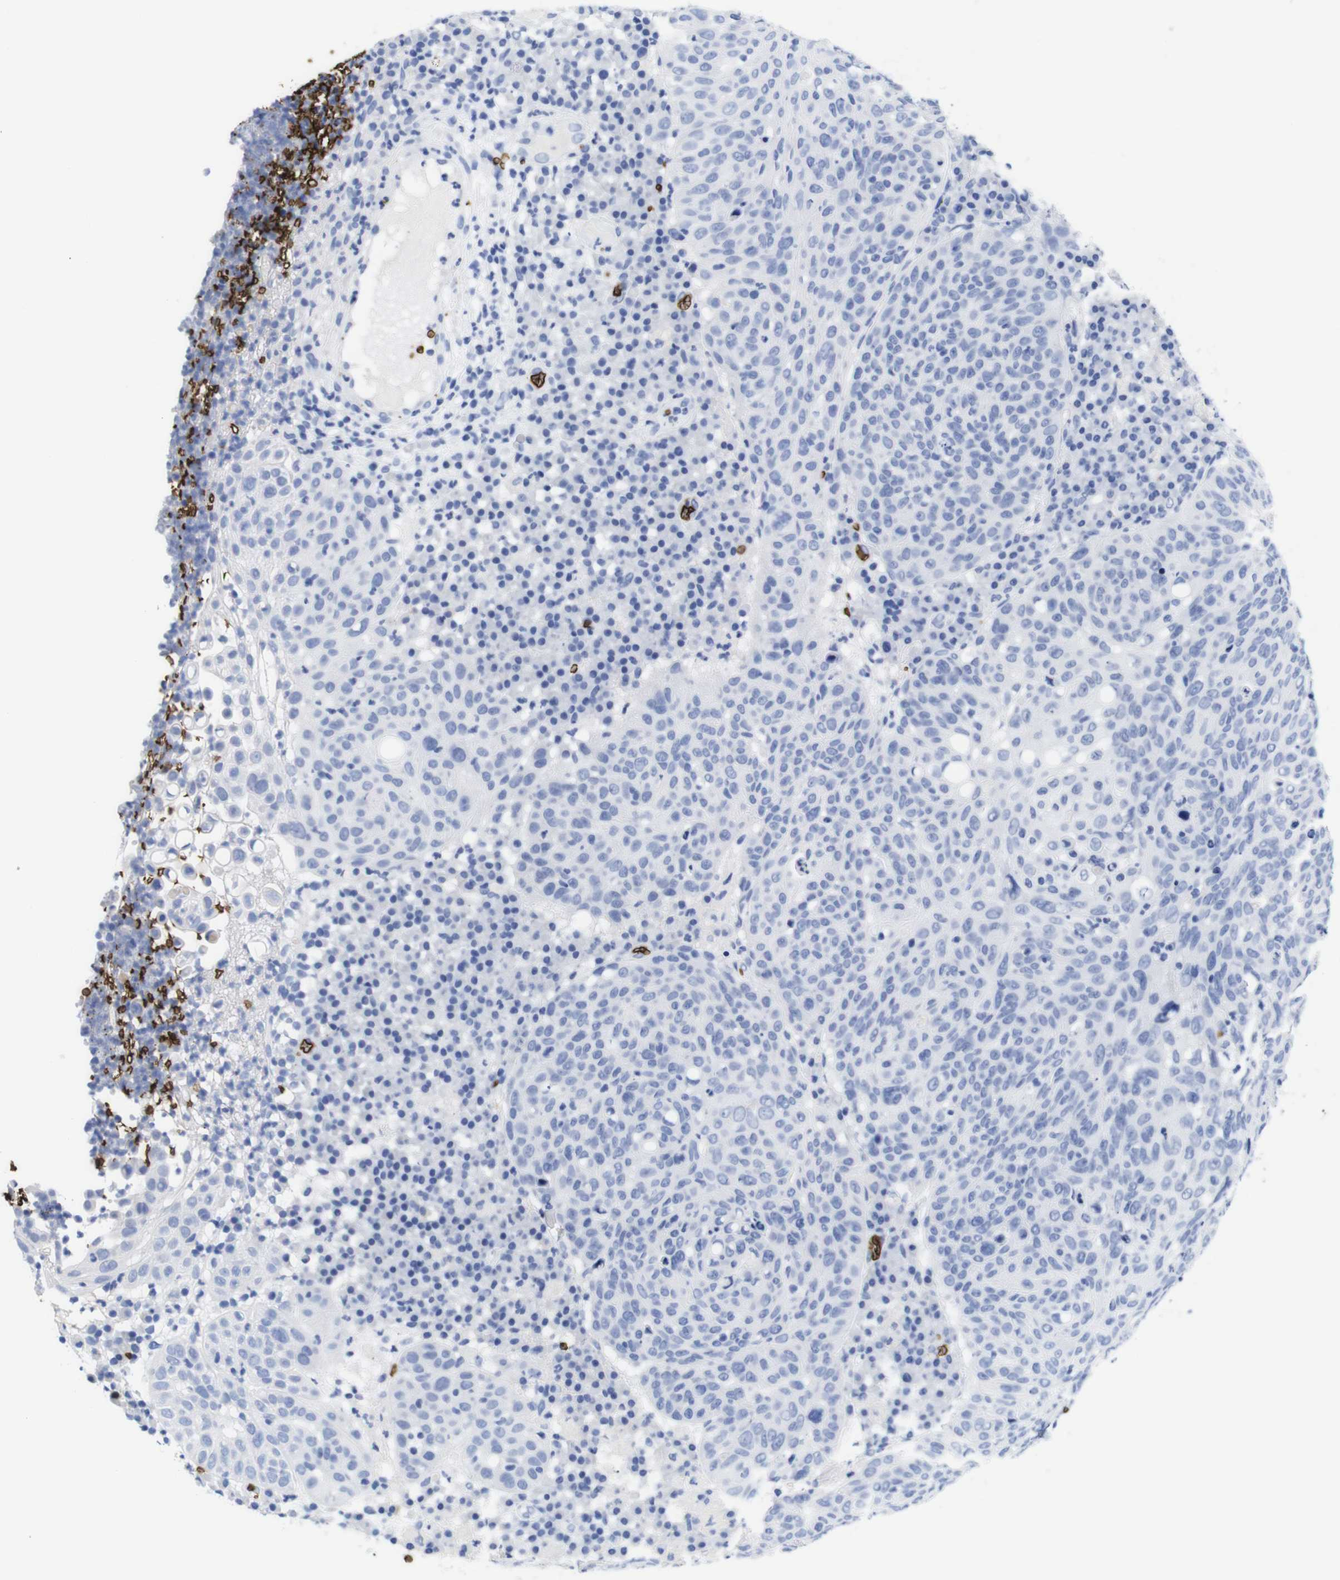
{"staining": {"intensity": "negative", "quantity": "none", "location": "none"}, "tissue": "skin cancer", "cell_type": "Tumor cells", "image_type": "cancer", "snomed": [{"axis": "morphology", "description": "Squamous cell carcinoma in situ, NOS"}, {"axis": "morphology", "description": "Squamous cell carcinoma, NOS"}, {"axis": "topography", "description": "Skin"}], "caption": "Immunohistochemistry (IHC) histopathology image of neoplastic tissue: skin squamous cell carcinoma in situ stained with DAB (3,3'-diaminobenzidine) shows no significant protein staining in tumor cells.", "gene": "S1PR2", "patient": {"sex": "male", "age": 93}}